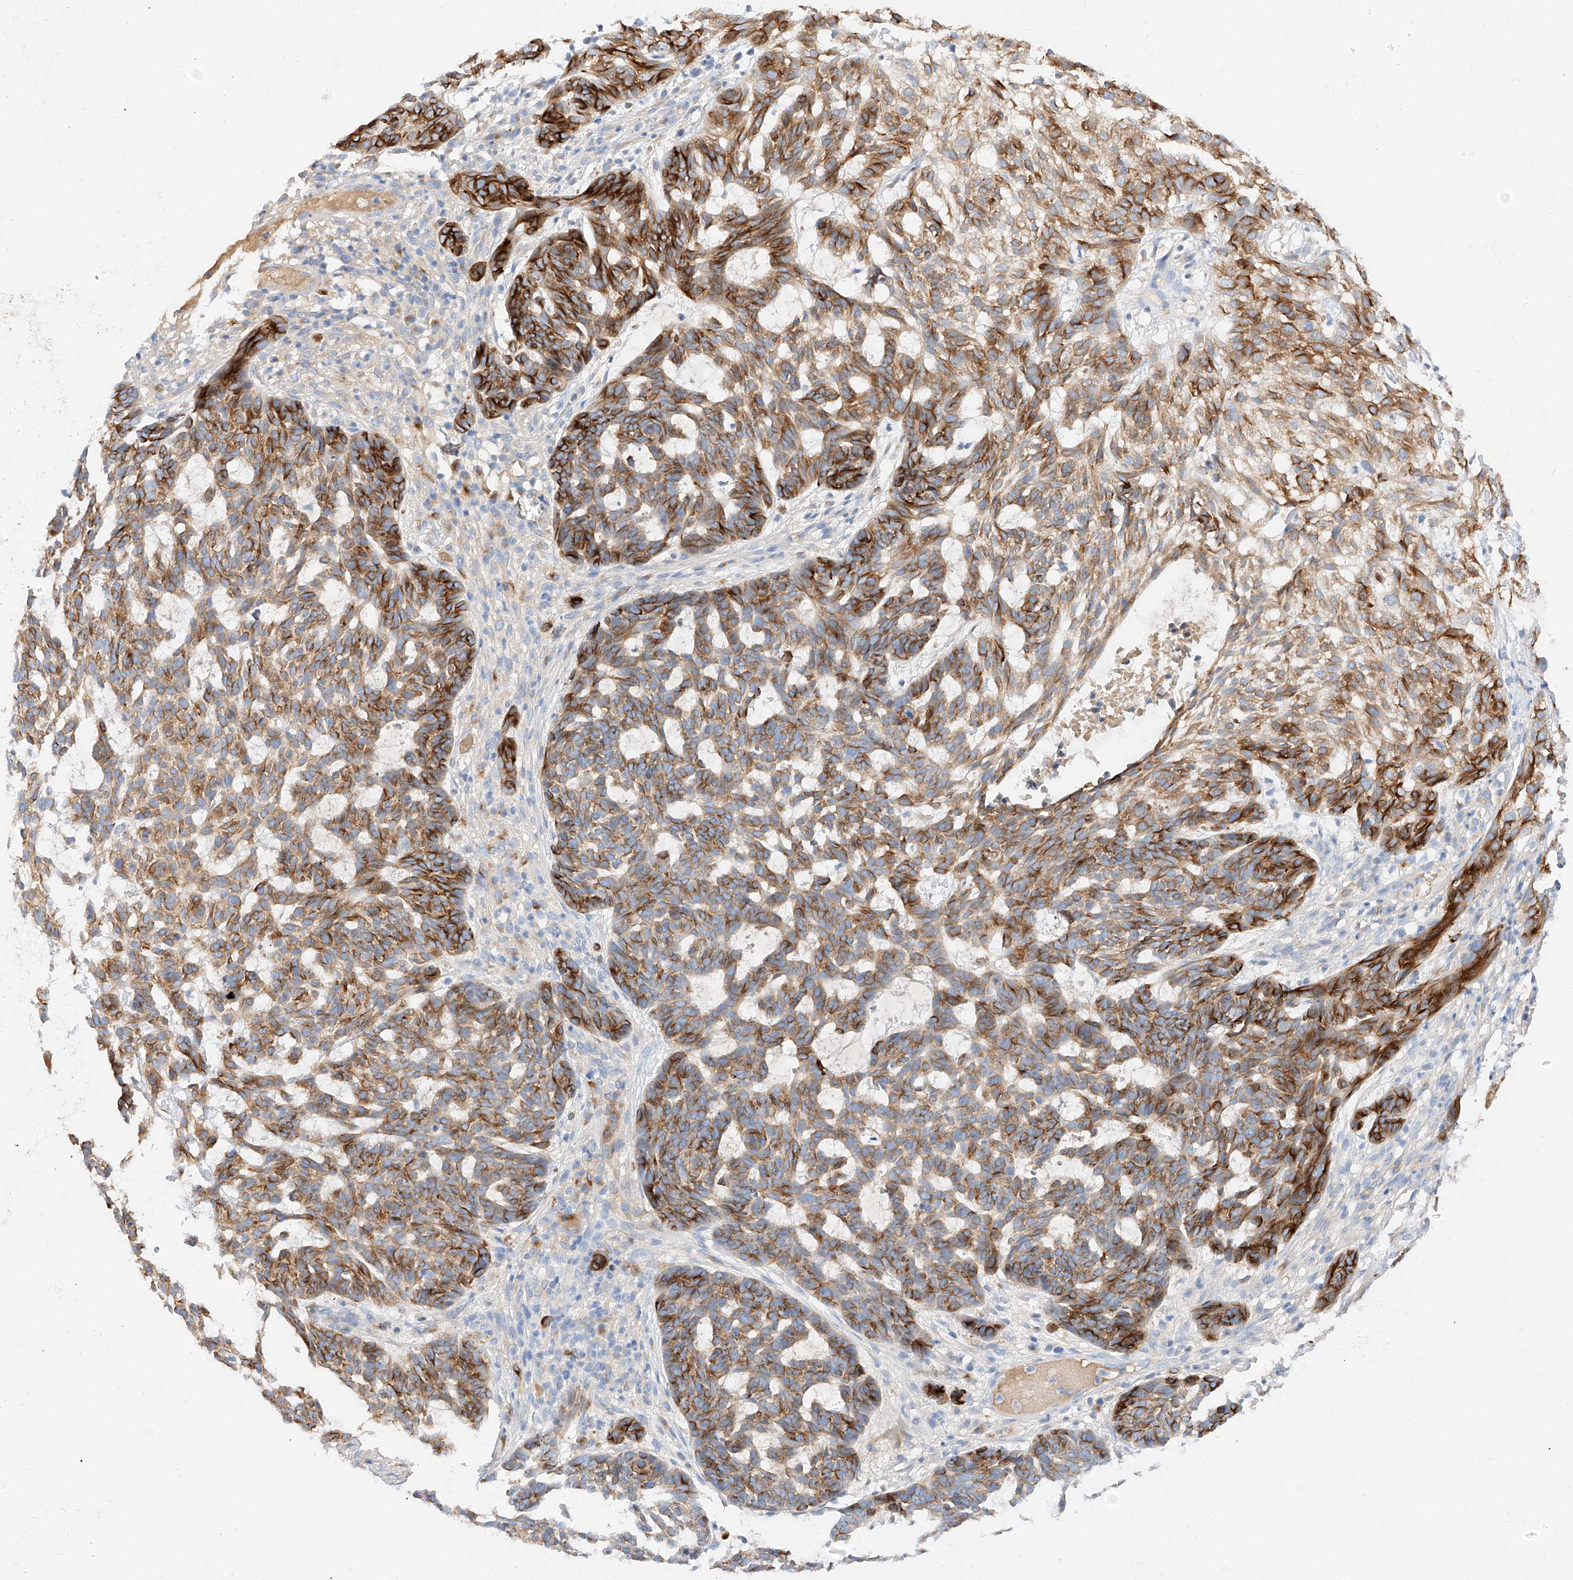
{"staining": {"intensity": "moderate", "quantity": ">75%", "location": "cytoplasmic/membranous"}, "tissue": "skin cancer", "cell_type": "Tumor cells", "image_type": "cancer", "snomed": [{"axis": "morphology", "description": "Basal cell carcinoma"}, {"axis": "topography", "description": "Skin"}], "caption": "High-magnification brightfield microscopy of skin cancer stained with DAB (brown) and counterstained with hematoxylin (blue). tumor cells exhibit moderate cytoplasmic/membranous expression is appreciated in approximately>75% of cells. (brown staining indicates protein expression, while blue staining denotes nuclei).", "gene": "MAP7", "patient": {"sex": "male", "age": 85}}